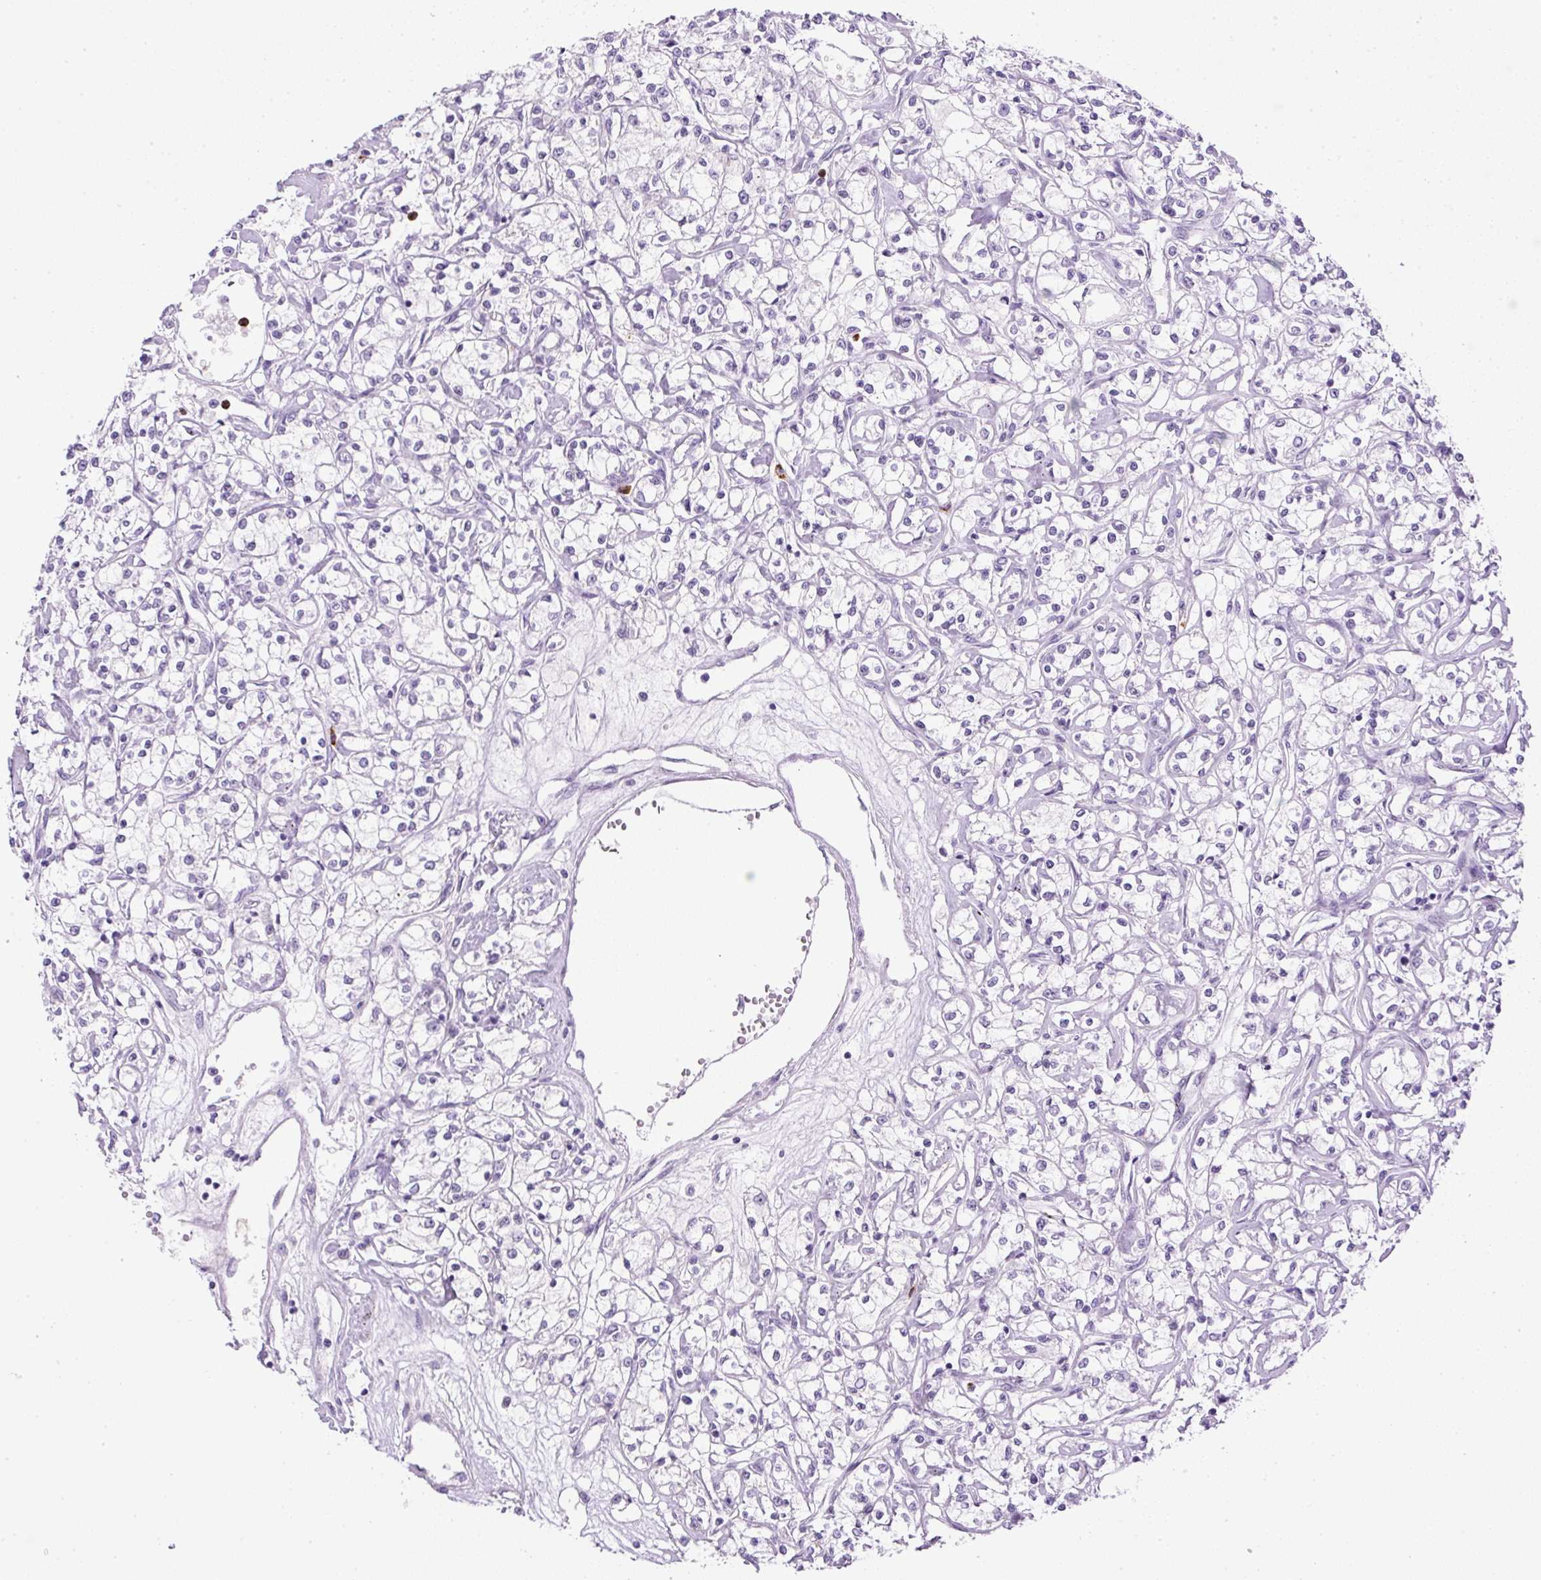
{"staining": {"intensity": "negative", "quantity": "none", "location": "none"}, "tissue": "renal cancer", "cell_type": "Tumor cells", "image_type": "cancer", "snomed": [{"axis": "morphology", "description": "Adenocarcinoma, NOS"}, {"axis": "topography", "description": "Kidney"}], "caption": "Tumor cells are negative for brown protein staining in adenocarcinoma (renal). Nuclei are stained in blue.", "gene": "RHBDD2", "patient": {"sex": "female", "age": 59}}